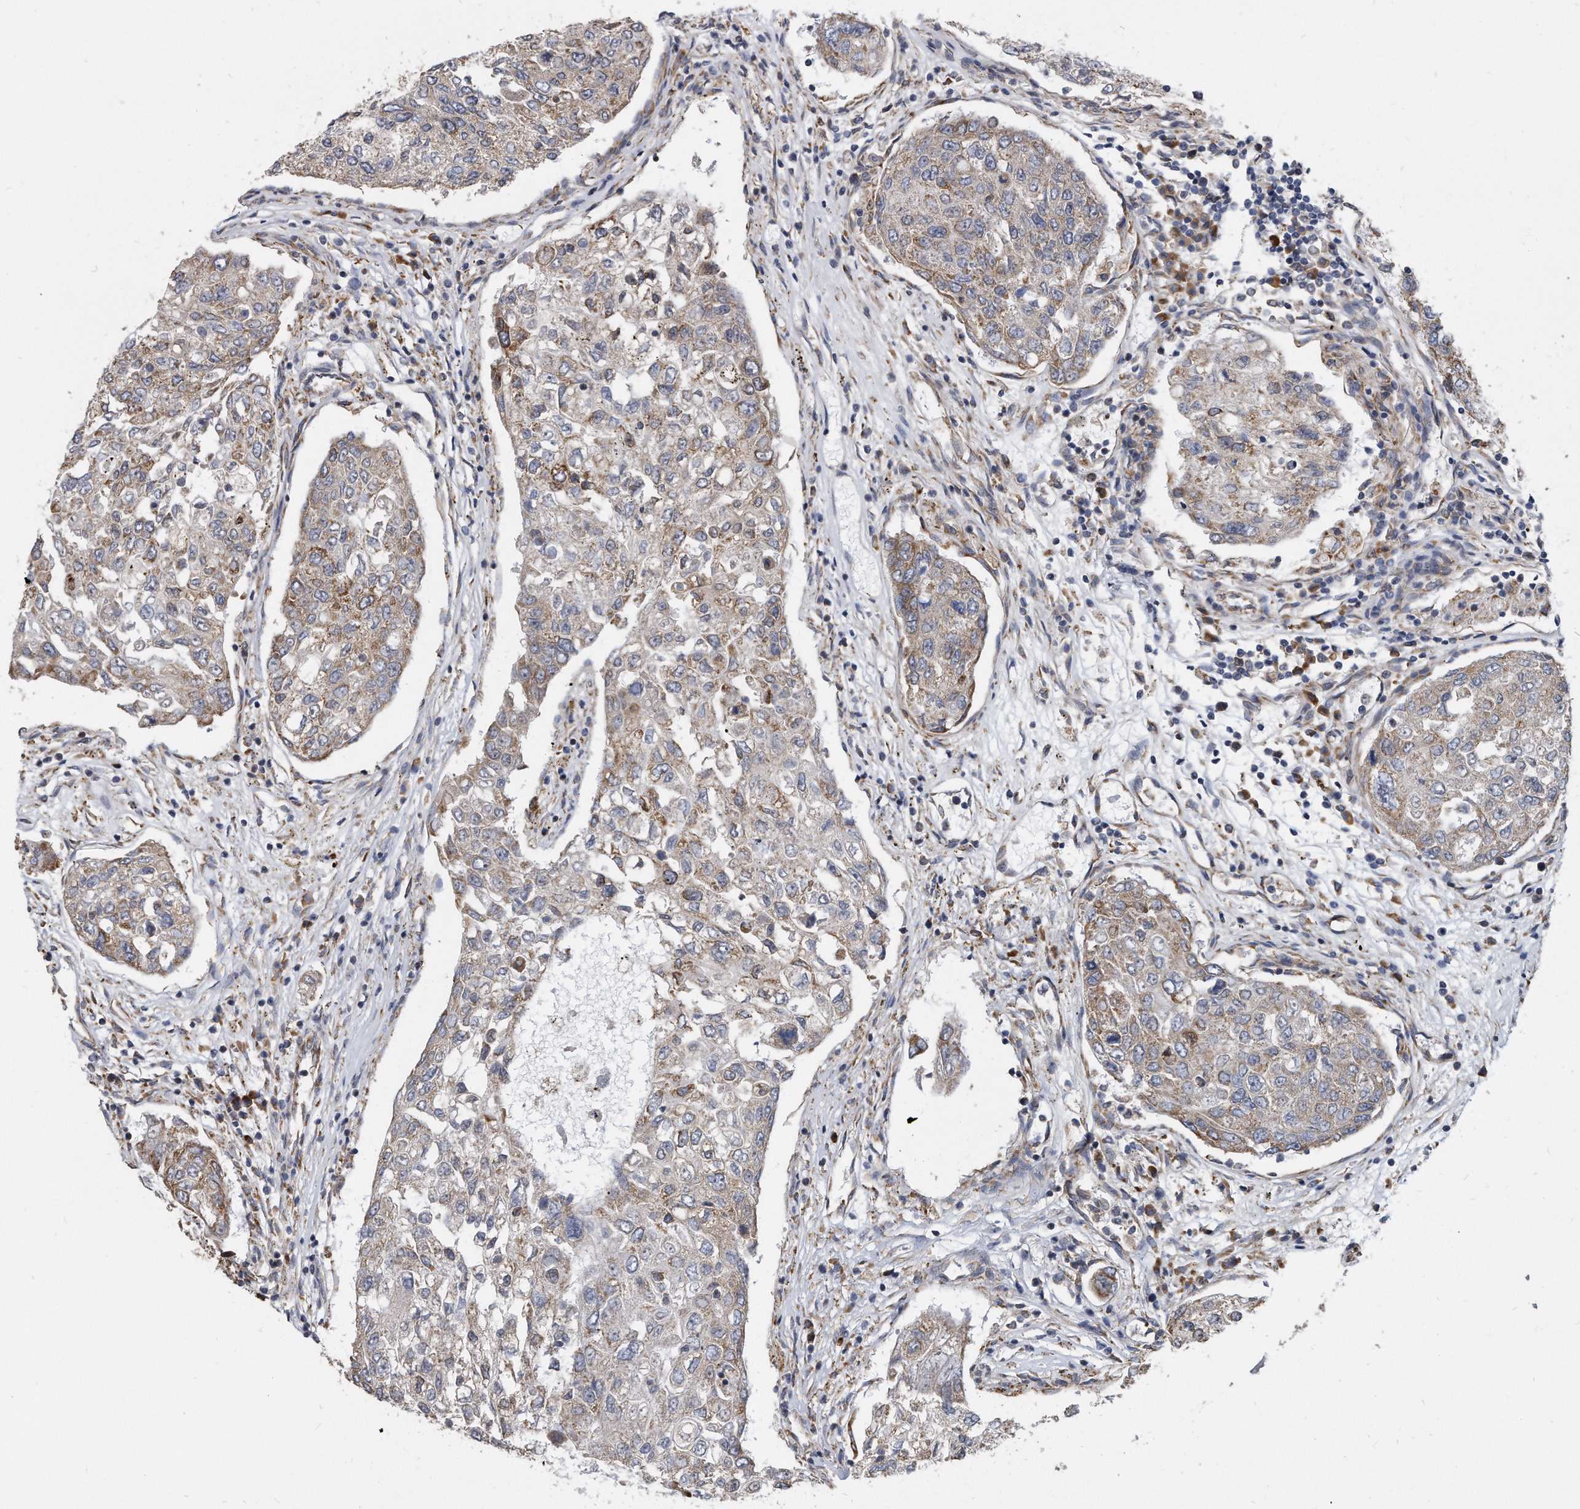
{"staining": {"intensity": "weak", "quantity": "25%-75%", "location": "cytoplasmic/membranous"}, "tissue": "urothelial cancer", "cell_type": "Tumor cells", "image_type": "cancer", "snomed": [{"axis": "morphology", "description": "Urothelial carcinoma, High grade"}, {"axis": "topography", "description": "Lymph node"}, {"axis": "topography", "description": "Urinary bladder"}], "caption": "Immunohistochemistry (IHC) of human urothelial cancer reveals low levels of weak cytoplasmic/membranous expression in about 25%-75% of tumor cells.", "gene": "CCDC47", "patient": {"sex": "male", "age": 51}}